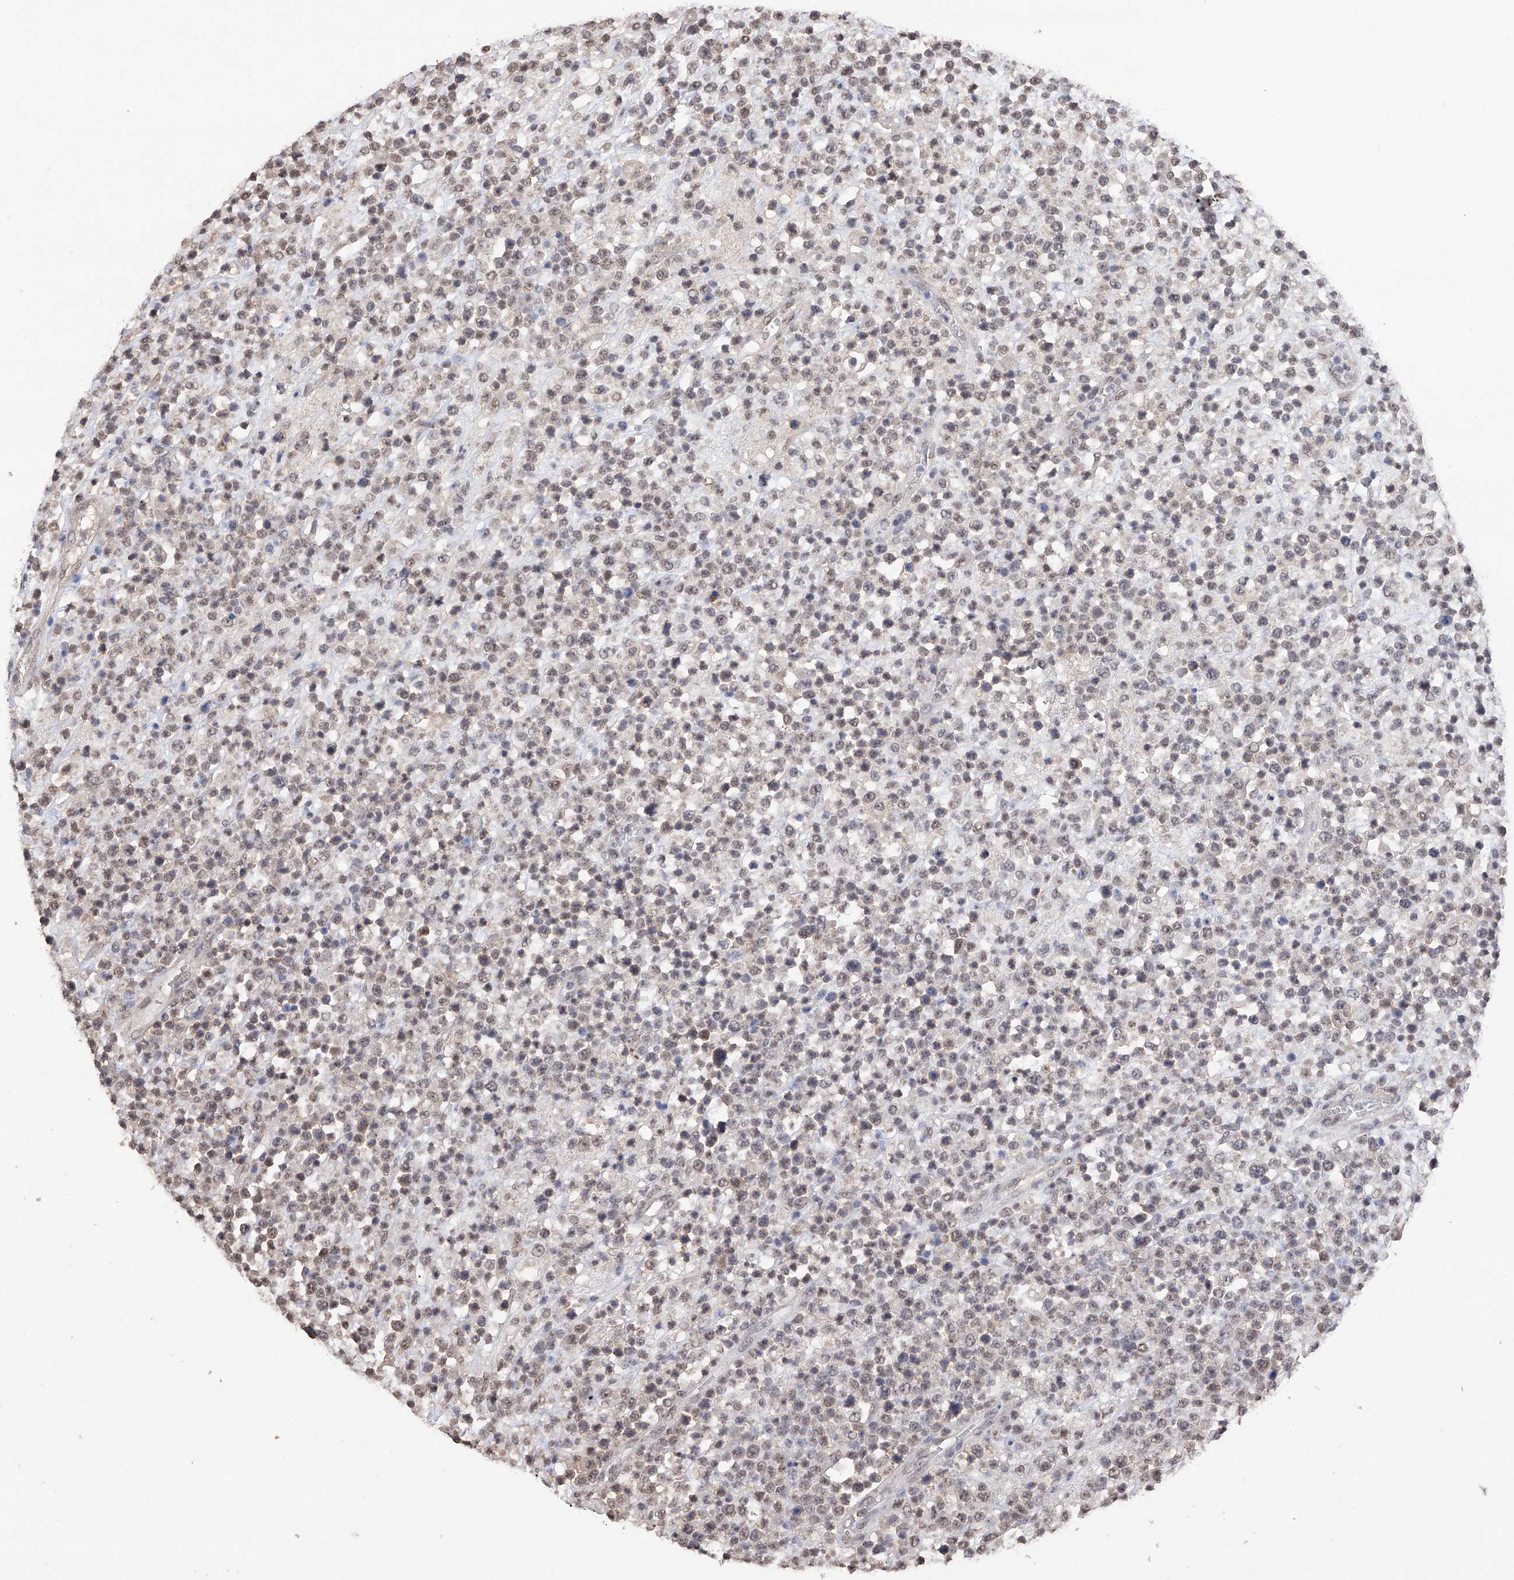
{"staining": {"intensity": "weak", "quantity": "25%-75%", "location": "nuclear"}, "tissue": "lymphoma", "cell_type": "Tumor cells", "image_type": "cancer", "snomed": [{"axis": "morphology", "description": "Malignant lymphoma, non-Hodgkin's type, High grade"}, {"axis": "topography", "description": "Colon"}], "caption": "Brown immunohistochemical staining in malignant lymphoma, non-Hodgkin's type (high-grade) demonstrates weak nuclear expression in approximately 25%-75% of tumor cells. (IHC, brightfield microscopy, high magnification).", "gene": "DMAP1", "patient": {"sex": "female", "age": 53}}